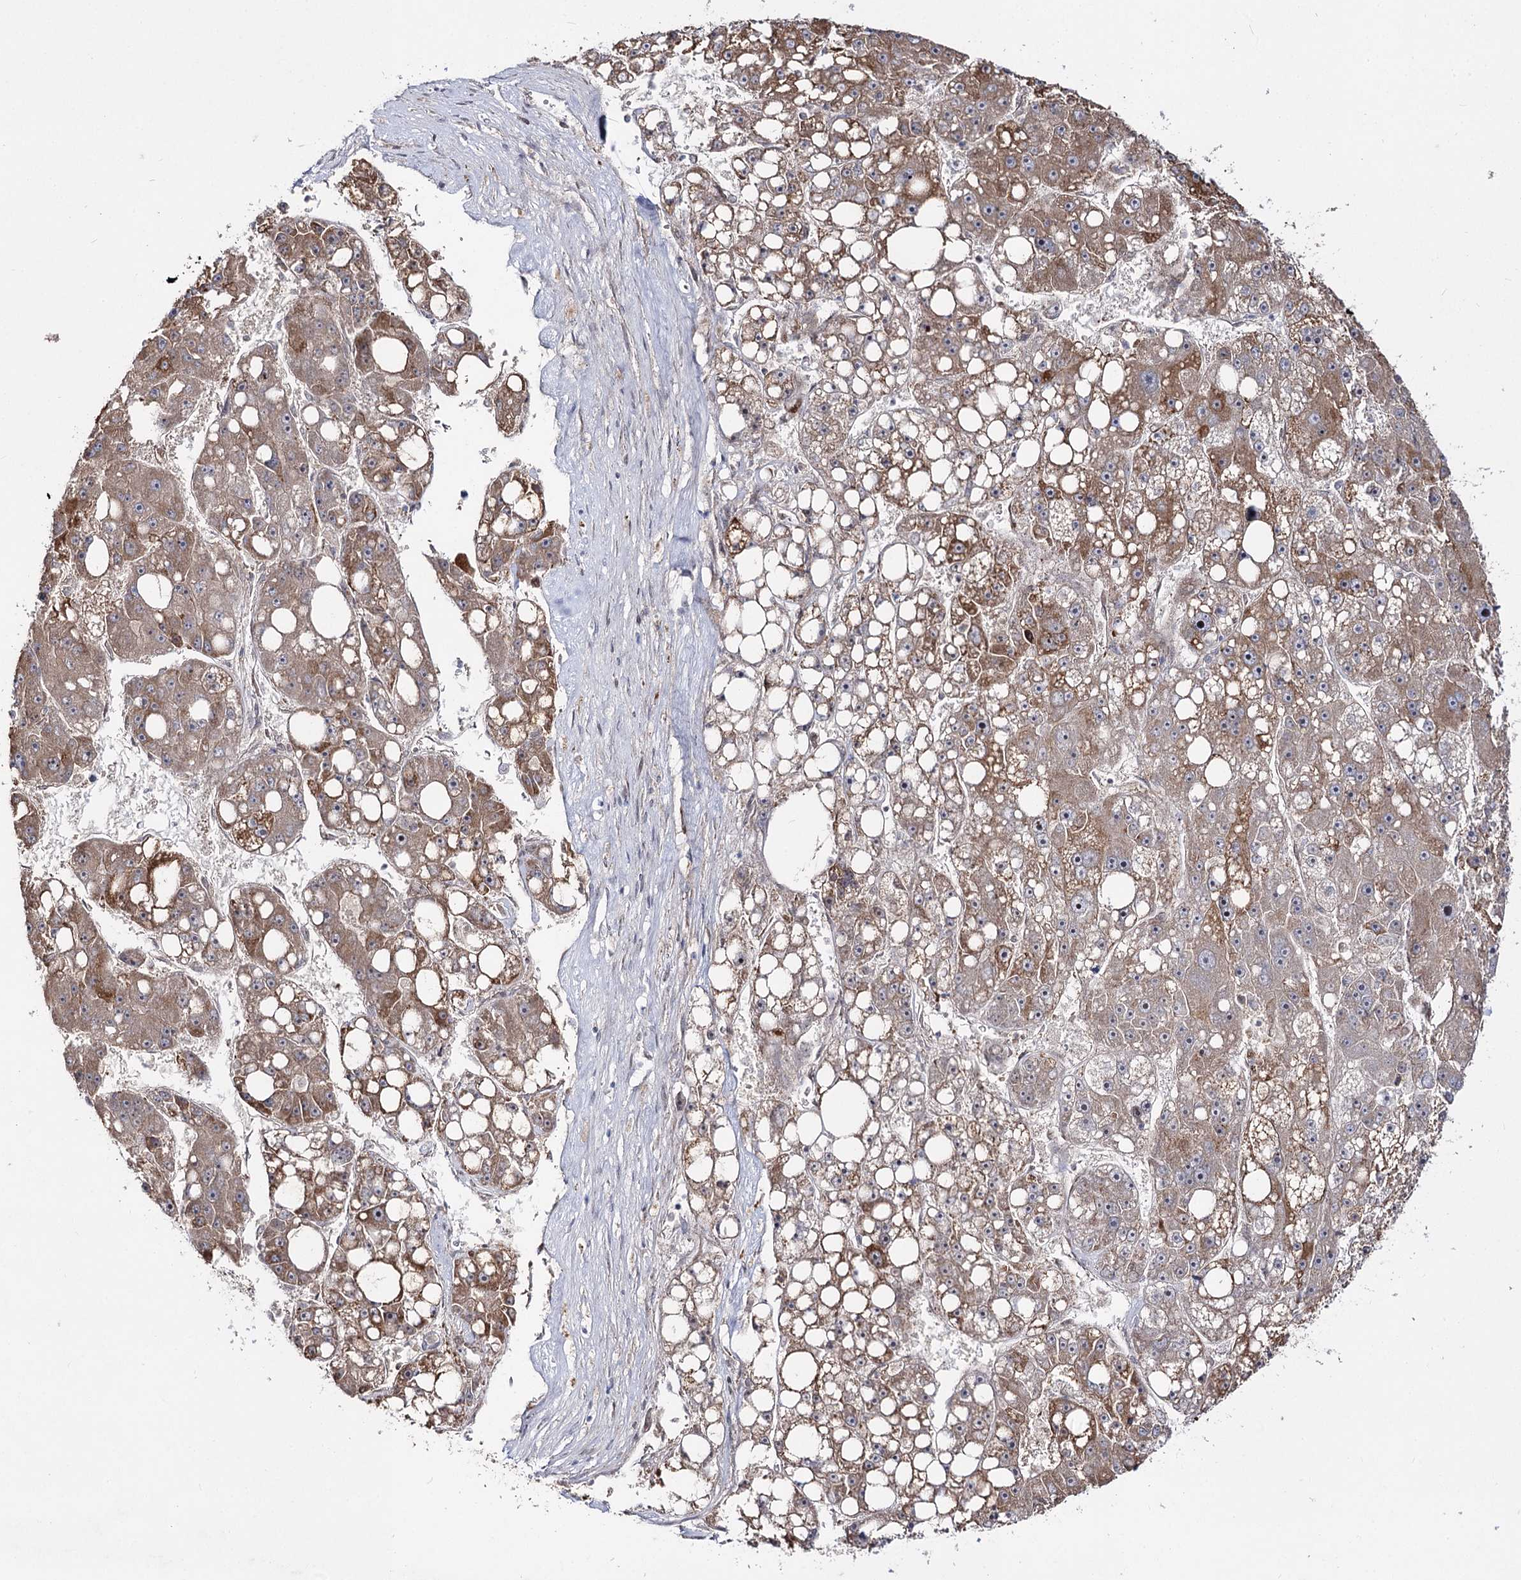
{"staining": {"intensity": "moderate", "quantity": ">75%", "location": "cytoplasmic/membranous"}, "tissue": "liver cancer", "cell_type": "Tumor cells", "image_type": "cancer", "snomed": [{"axis": "morphology", "description": "Carcinoma, Hepatocellular, NOS"}, {"axis": "topography", "description": "Liver"}], "caption": "A brown stain highlights moderate cytoplasmic/membranous positivity of a protein in human liver cancer (hepatocellular carcinoma) tumor cells.", "gene": "C11orf80", "patient": {"sex": "female", "age": 61}}